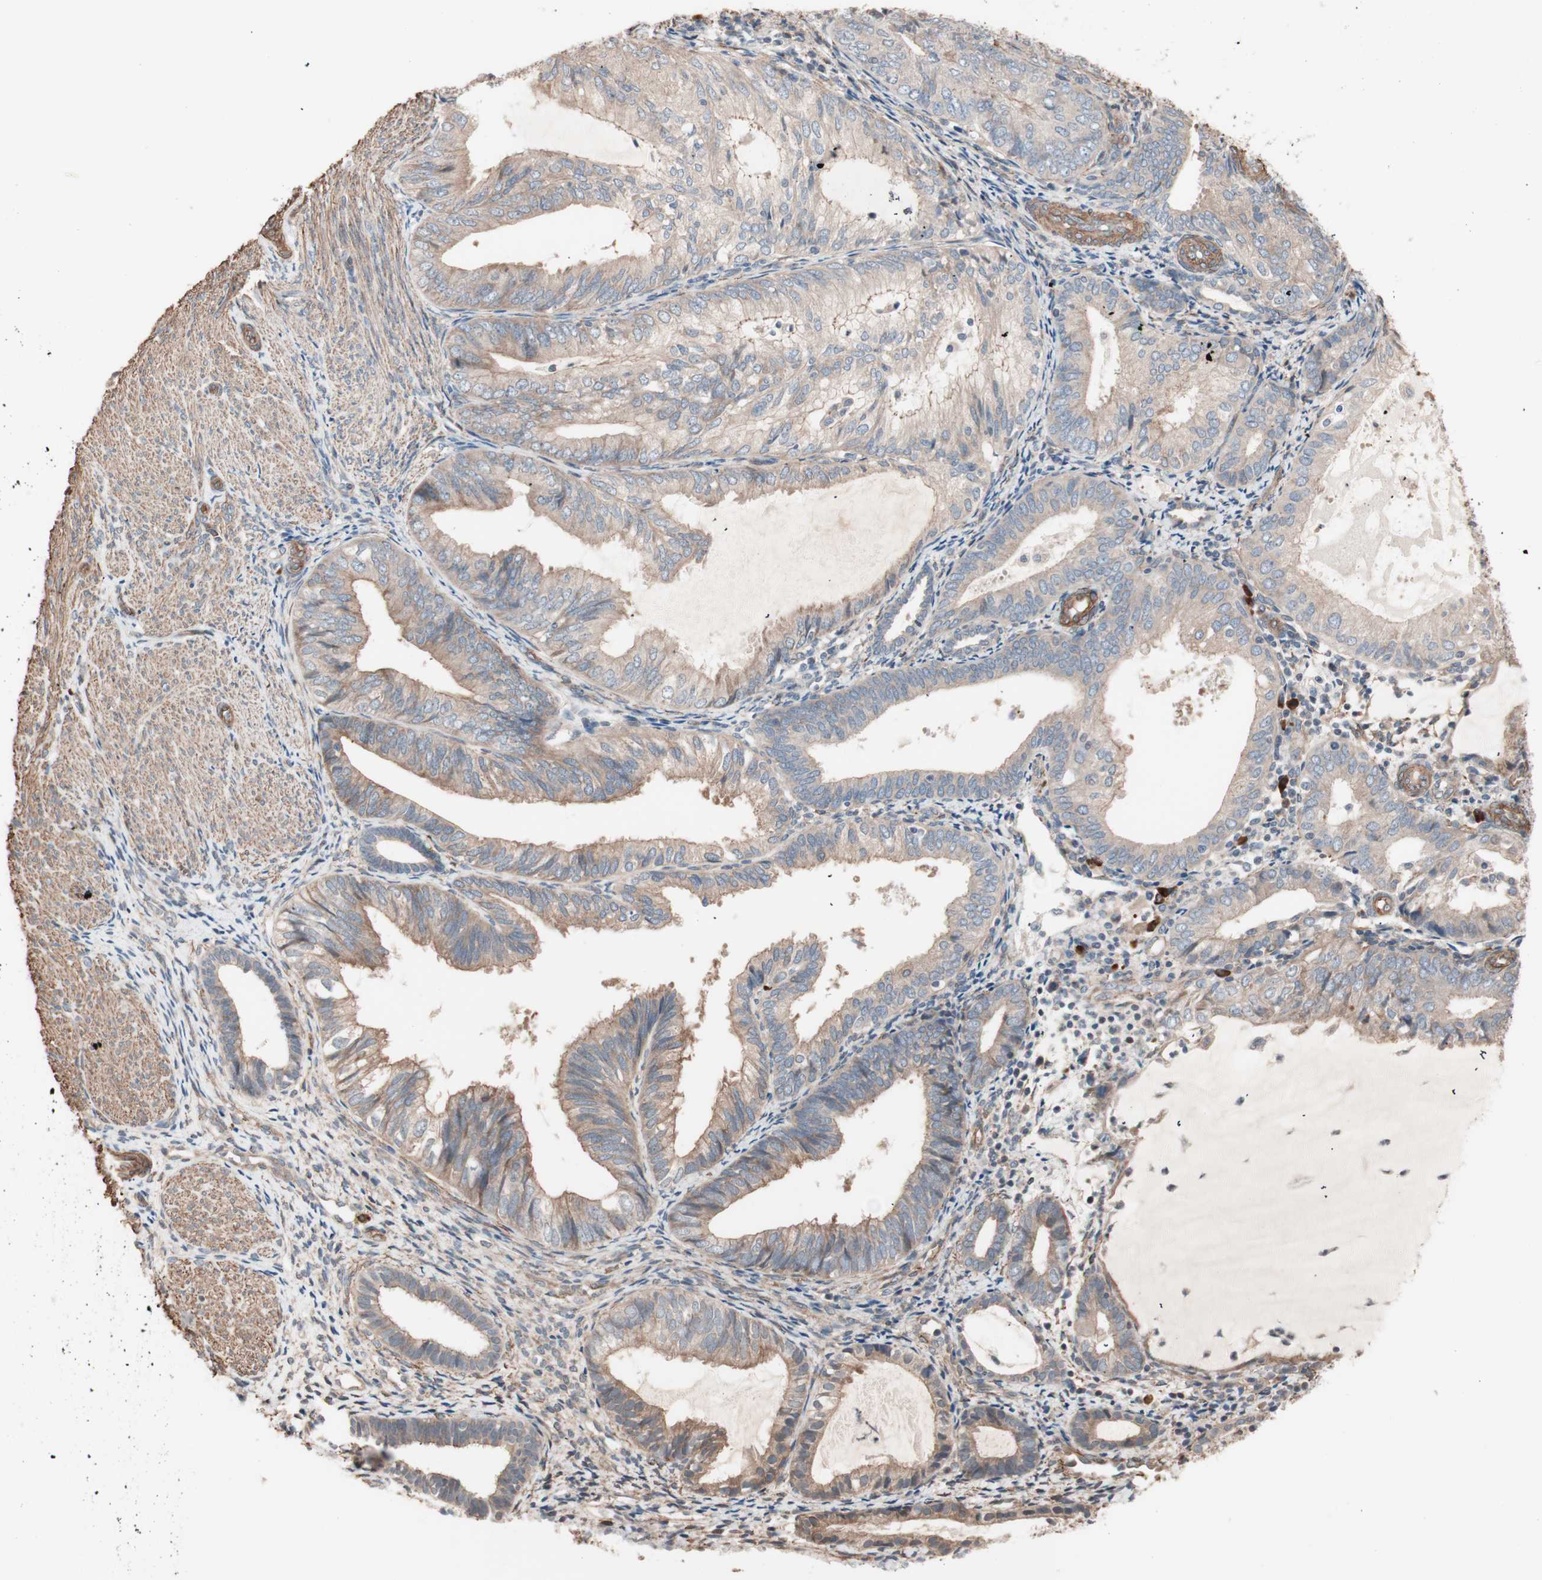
{"staining": {"intensity": "weak", "quantity": ">75%", "location": "cytoplasmic/membranous"}, "tissue": "endometrial cancer", "cell_type": "Tumor cells", "image_type": "cancer", "snomed": [{"axis": "morphology", "description": "Adenocarcinoma, NOS"}, {"axis": "topography", "description": "Endometrium"}], "caption": "Immunohistochemical staining of human endometrial adenocarcinoma shows low levels of weak cytoplasmic/membranous staining in approximately >75% of tumor cells. (brown staining indicates protein expression, while blue staining denotes nuclei).", "gene": "ALG5", "patient": {"sex": "female", "age": 81}}